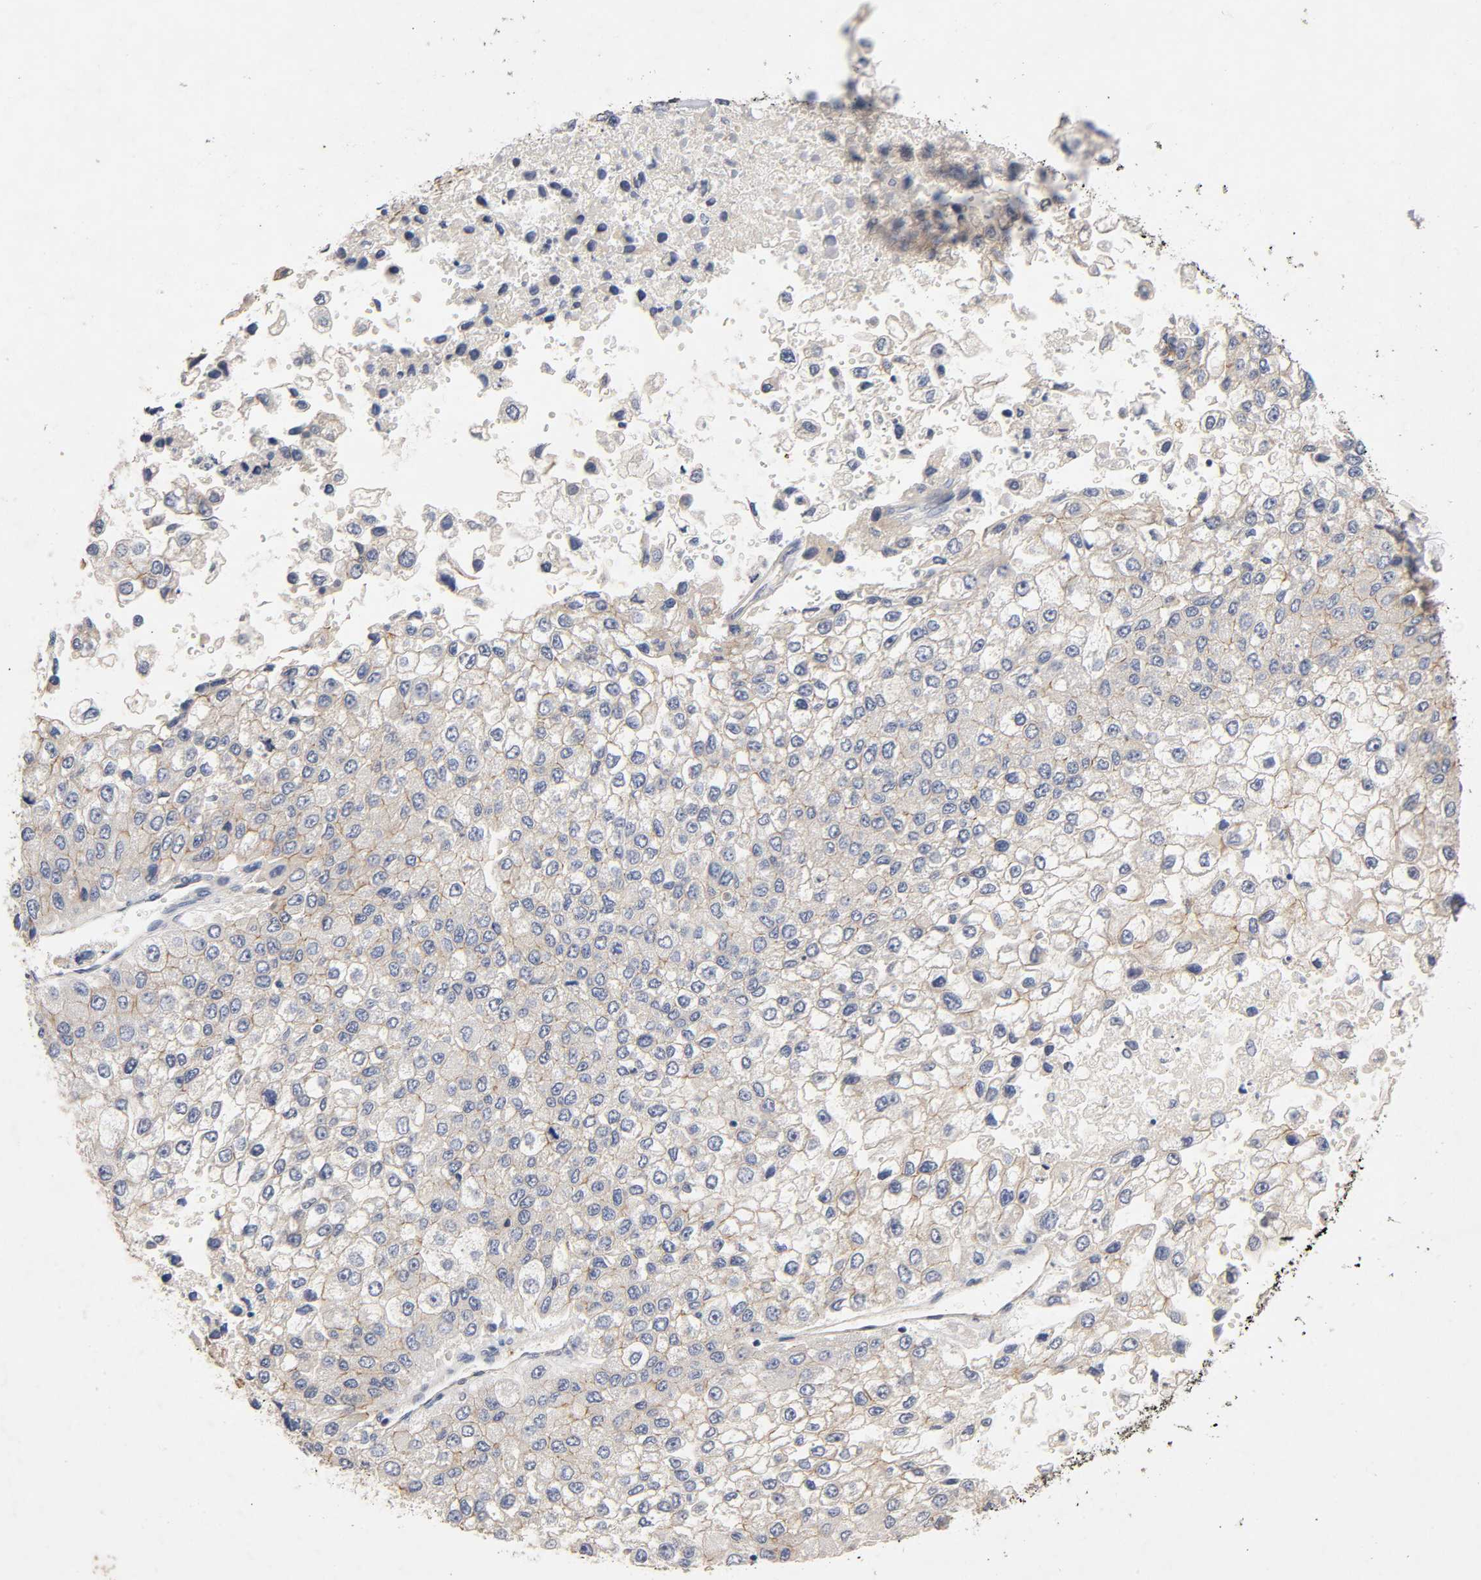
{"staining": {"intensity": "moderate", "quantity": ">75%", "location": "cytoplasmic/membranous"}, "tissue": "liver cancer", "cell_type": "Tumor cells", "image_type": "cancer", "snomed": [{"axis": "morphology", "description": "Carcinoma, Hepatocellular, NOS"}, {"axis": "topography", "description": "Liver"}], "caption": "Immunohistochemical staining of human liver cancer exhibits medium levels of moderate cytoplasmic/membranous protein expression in about >75% of tumor cells.", "gene": "PDZD11", "patient": {"sex": "female", "age": 66}}